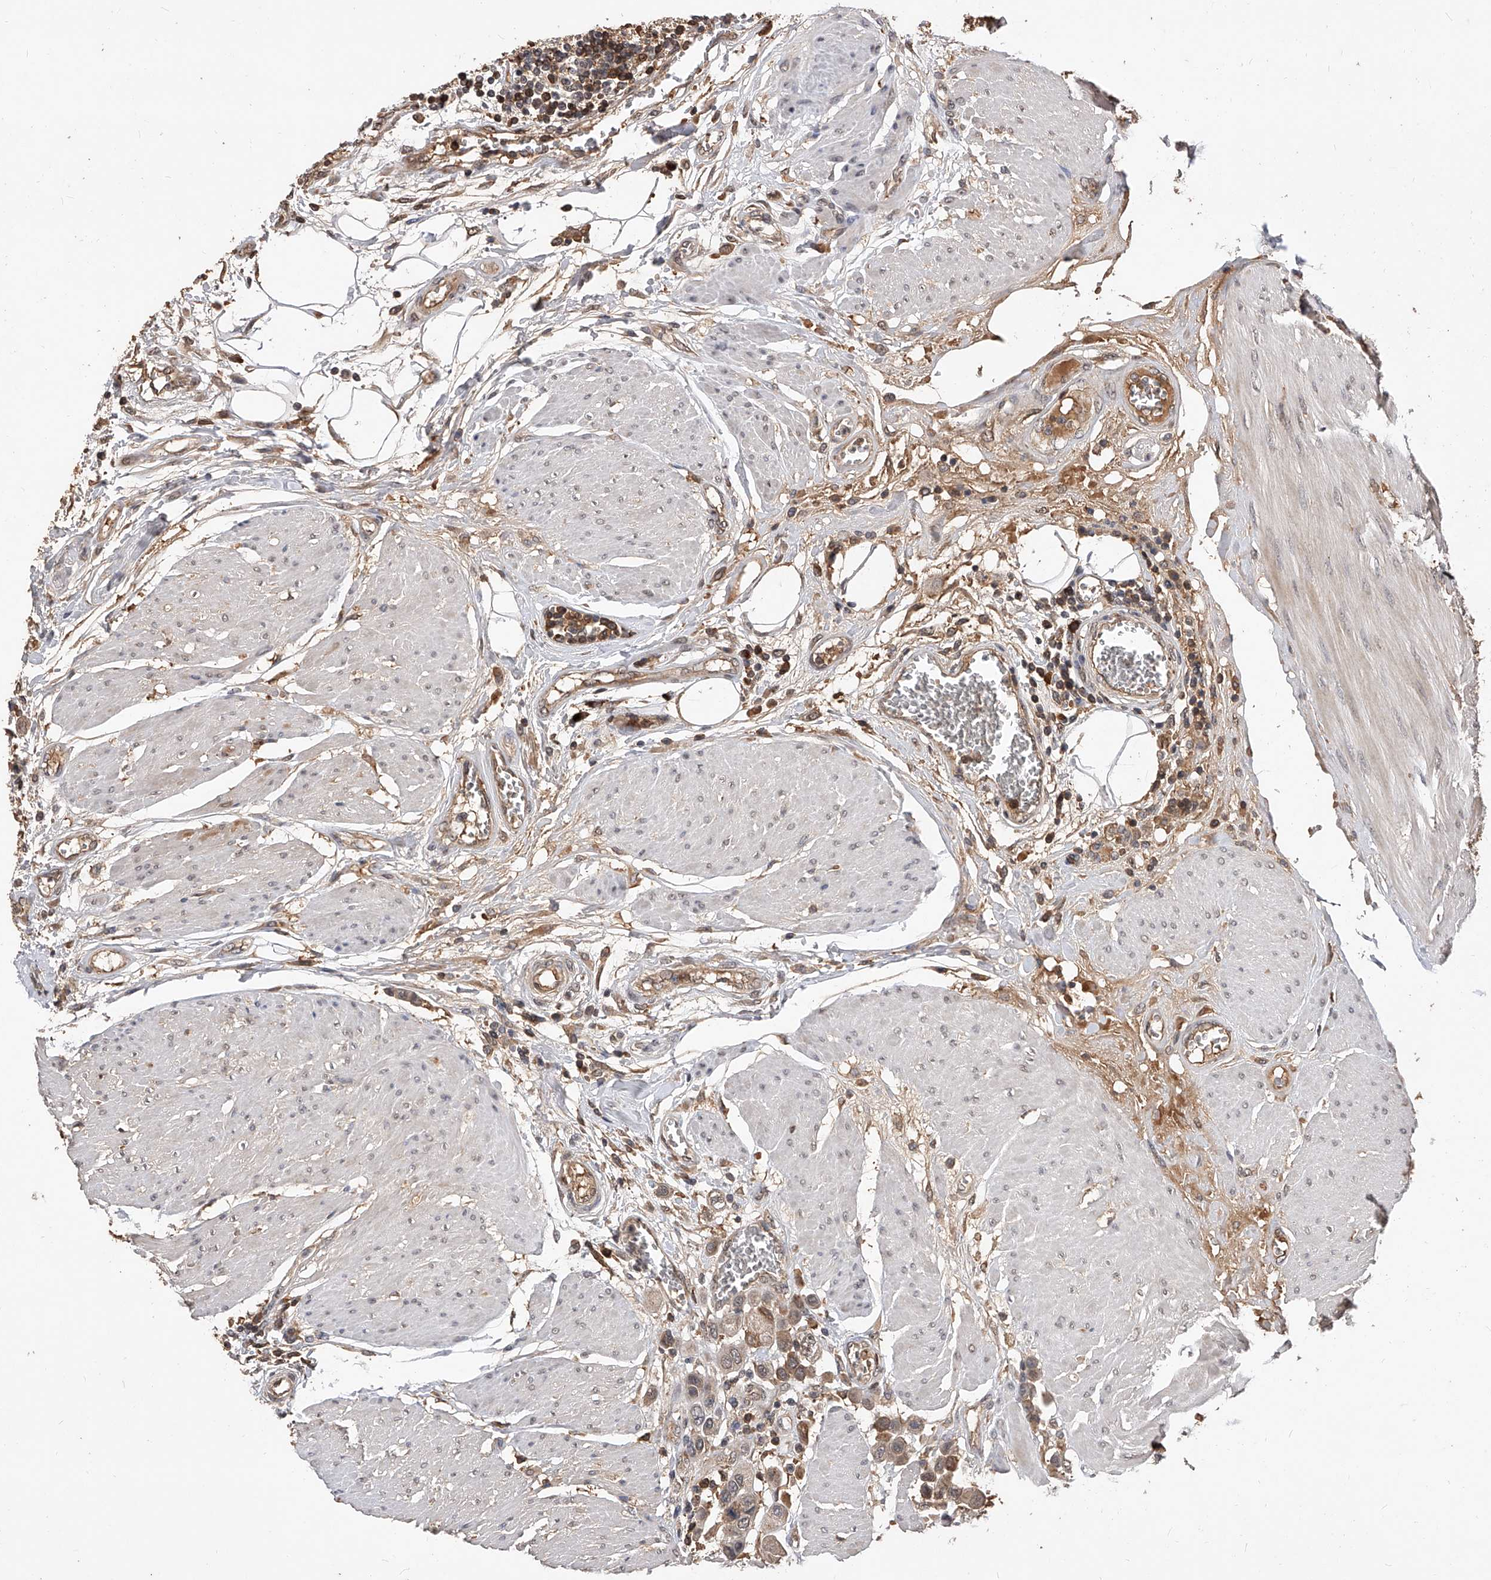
{"staining": {"intensity": "weak", "quantity": "25%-75%", "location": "cytoplasmic/membranous"}, "tissue": "urothelial cancer", "cell_type": "Tumor cells", "image_type": "cancer", "snomed": [{"axis": "morphology", "description": "Urothelial carcinoma, High grade"}, {"axis": "topography", "description": "Urinary bladder"}], "caption": "Tumor cells show weak cytoplasmic/membranous expression in about 25%-75% of cells in high-grade urothelial carcinoma. (brown staining indicates protein expression, while blue staining denotes nuclei).", "gene": "CFAP410", "patient": {"sex": "male", "age": 50}}